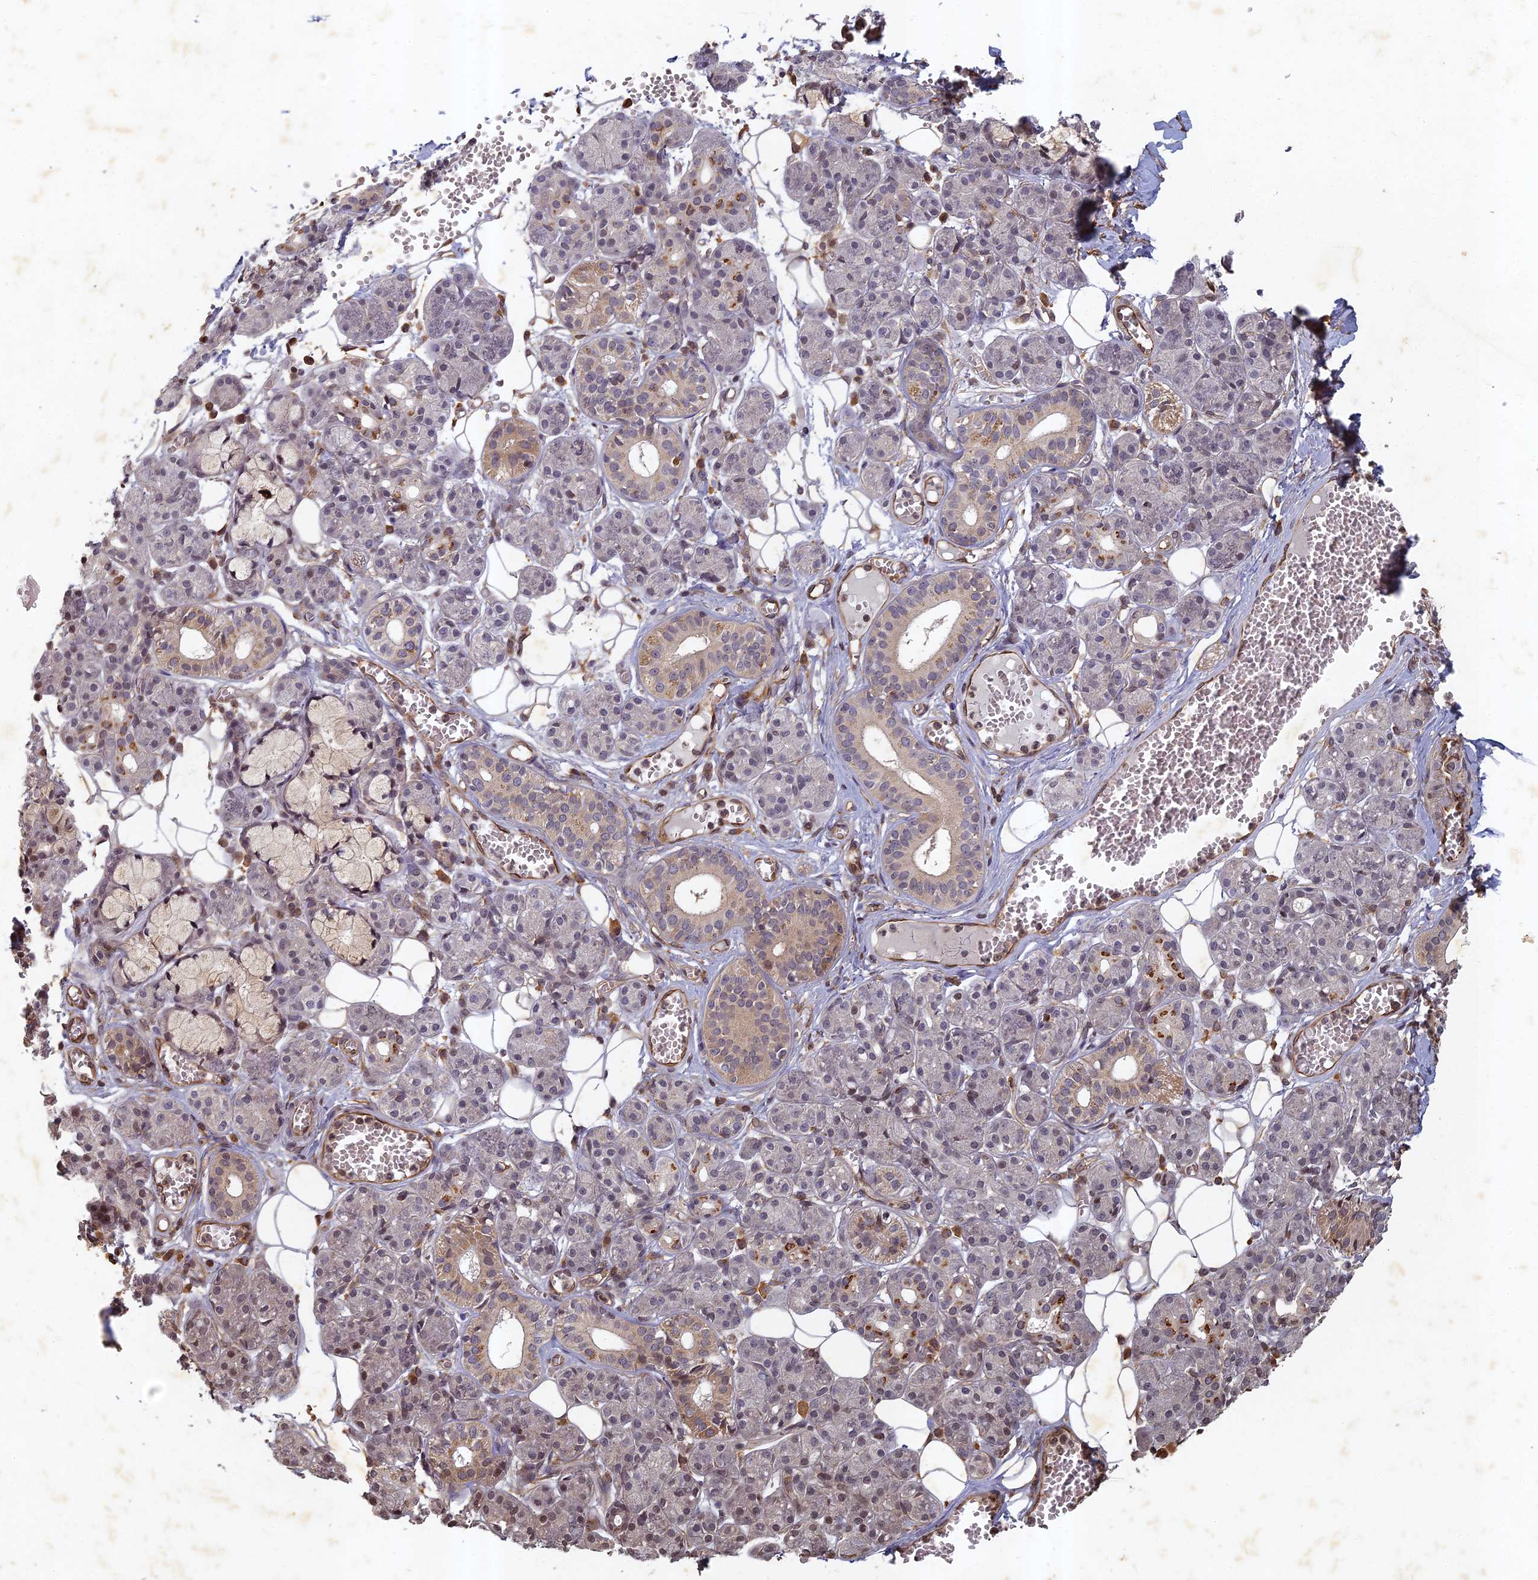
{"staining": {"intensity": "moderate", "quantity": "<25%", "location": "cytoplasmic/membranous,nuclear"}, "tissue": "salivary gland", "cell_type": "Glandular cells", "image_type": "normal", "snomed": [{"axis": "morphology", "description": "Normal tissue, NOS"}, {"axis": "topography", "description": "Salivary gland"}], "caption": "Immunohistochemistry staining of benign salivary gland, which shows low levels of moderate cytoplasmic/membranous,nuclear staining in approximately <25% of glandular cells indicating moderate cytoplasmic/membranous,nuclear protein expression. The staining was performed using DAB (3,3'-diaminobenzidine) (brown) for protein detection and nuclei were counterstained in hematoxylin (blue).", "gene": "ABCB10", "patient": {"sex": "male", "age": 63}}